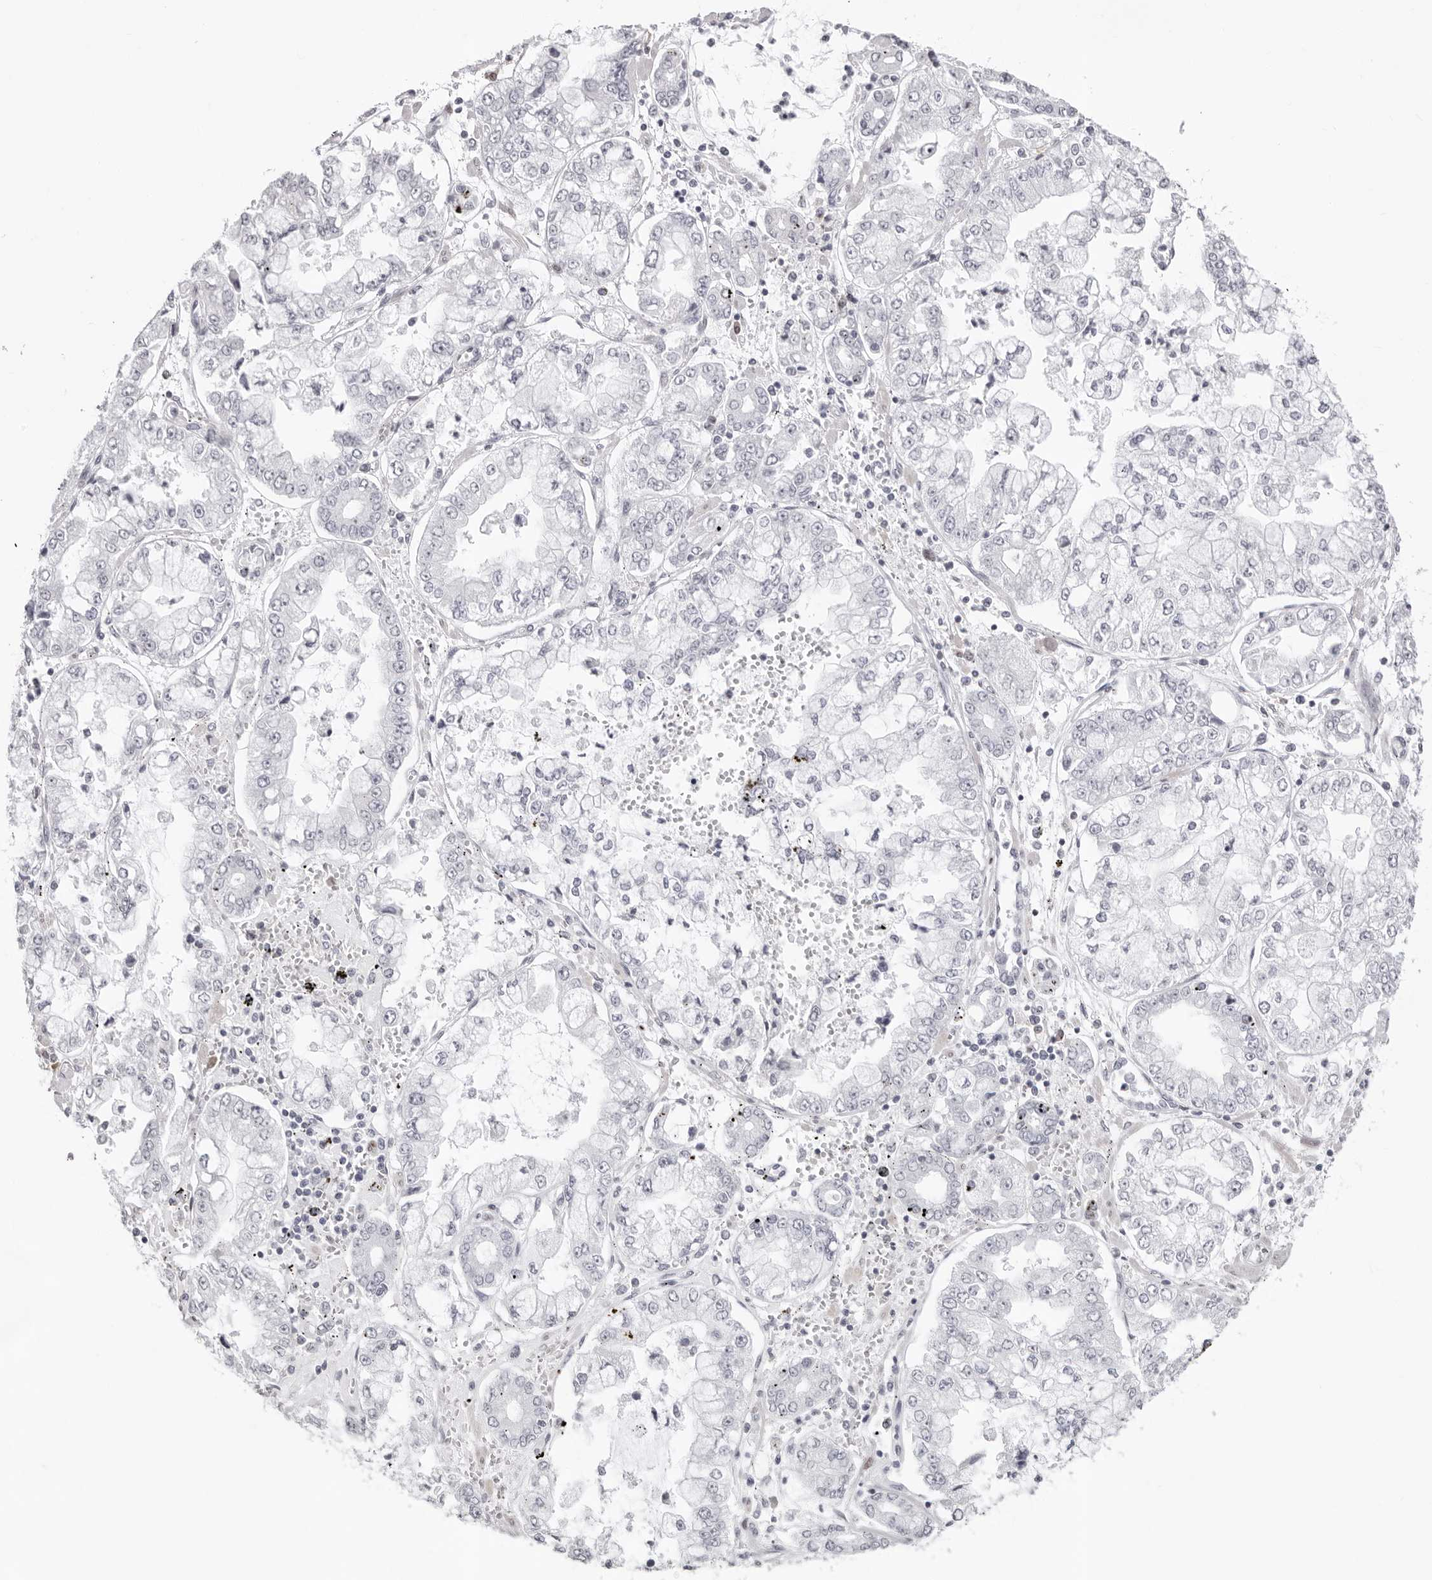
{"staining": {"intensity": "negative", "quantity": "none", "location": "none"}, "tissue": "stomach cancer", "cell_type": "Tumor cells", "image_type": "cancer", "snomed": [{"axis": "morphology", "description": "Adenocarcinoma, NOS"}, {"axis": "topography", "description": "Stomach"}], "caption": "Immunohistochemical staining of human stomach adenocarcinoma displays no significant staining in tumor cells.", "gene": "NTPCR", "patient": {"sex": "male", "age": 76}}